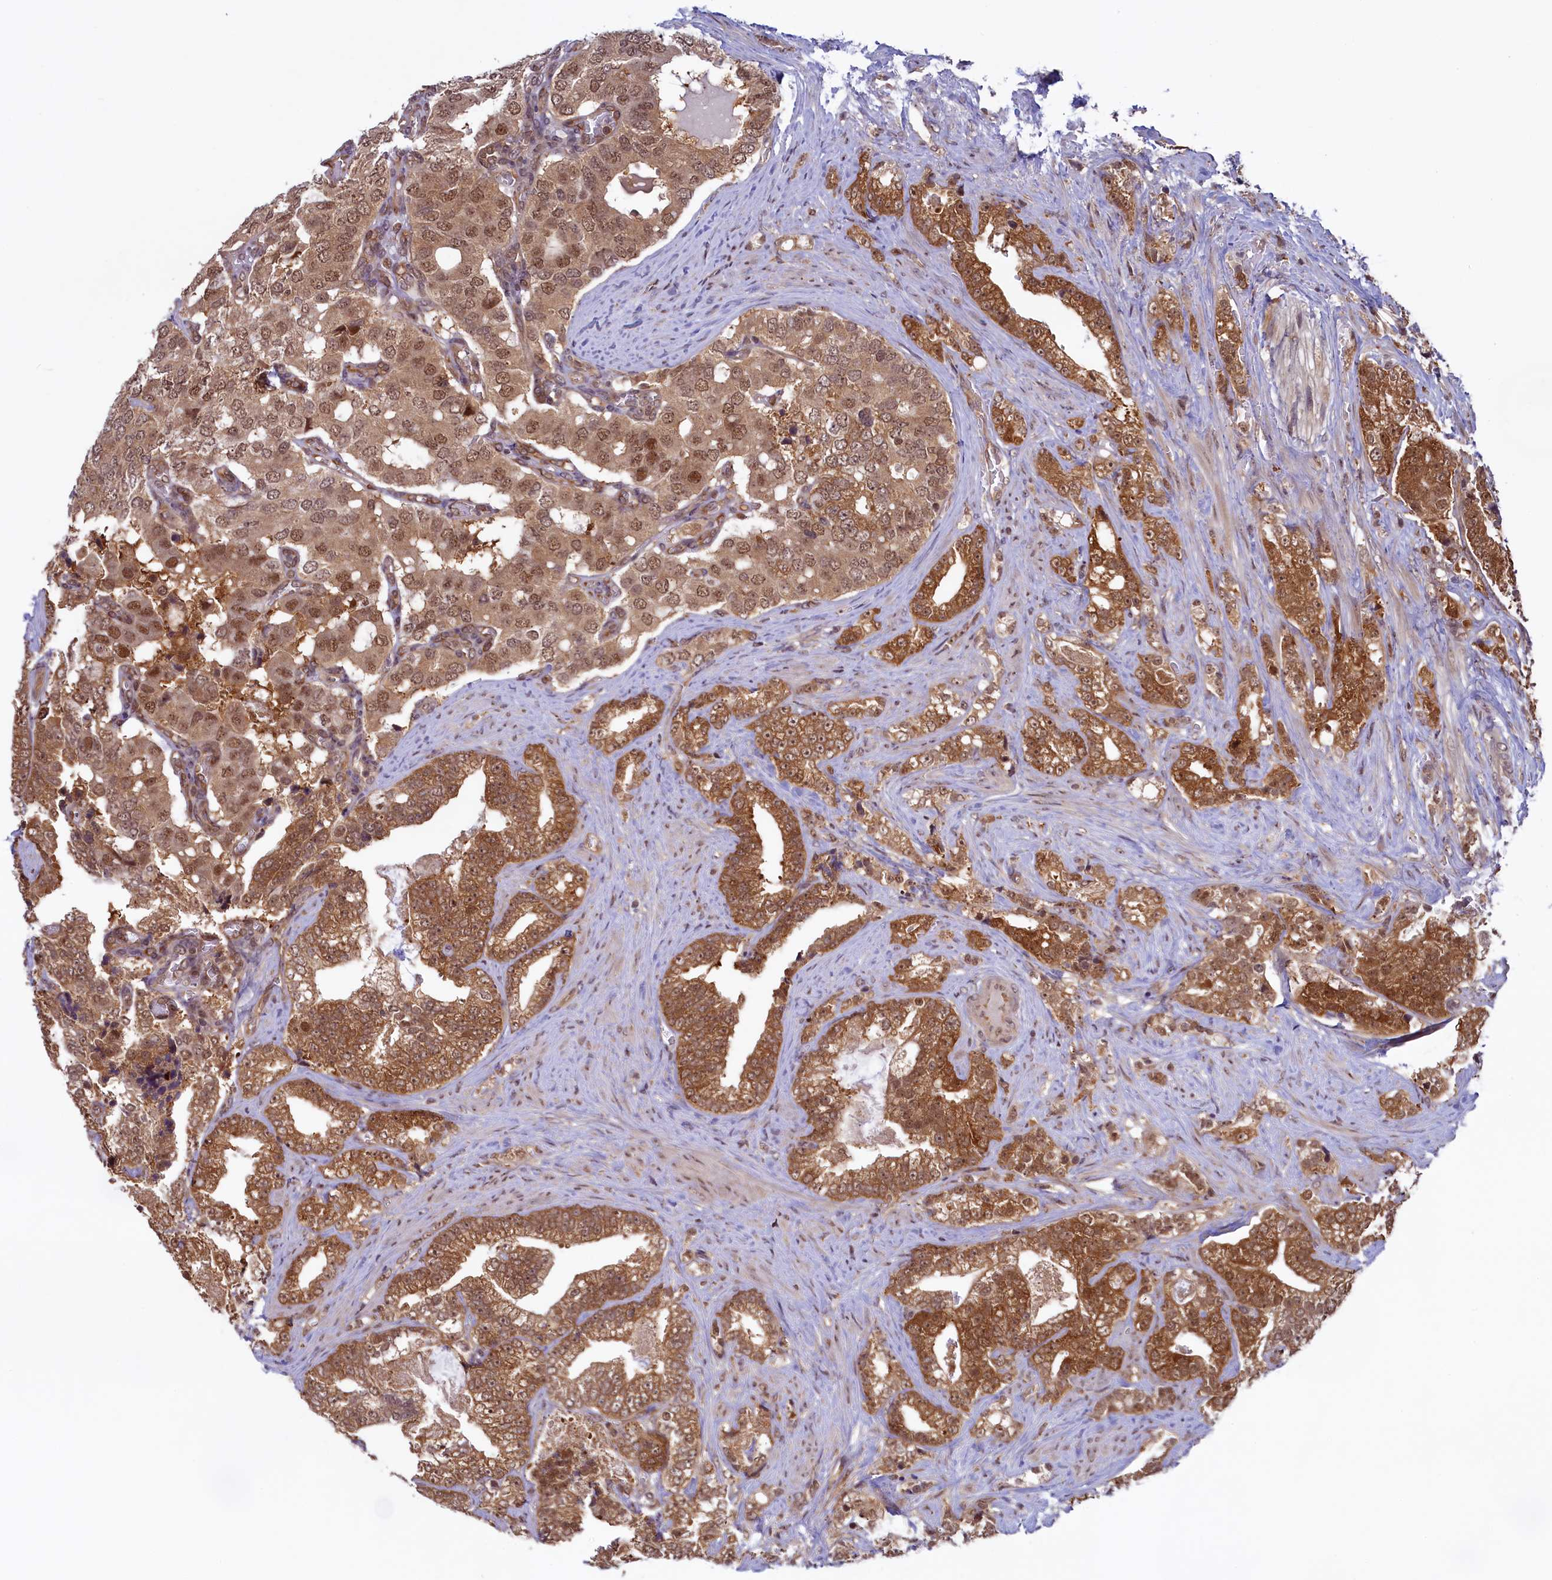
{"staining": {"intensity": "strong", "quantity": ">75%", "location": "cytoplasmic/membranous,nuclear"}, "tissue": "prostate cancer", "cell_type": "Tumor cells", "image_type": "cancer", "snomed": [{"axis": "morphology", "description": "Adenocarcinoma, High grade"}, {"axis": "topography", "description": "Prostate and seminal vesicle, NOS"}], "caption": "Immunohistochemical staining of high-grade adenocarcinoma (prostate) demonstrates high levels of strong cytoplasmic/membranous and nuclear expression in about >75% of tumor cells. (IHC, brightfield microscopy, high magnification).", "gene": "SLC7A6OS", "patient": {"sex": "male", "age": 67}}